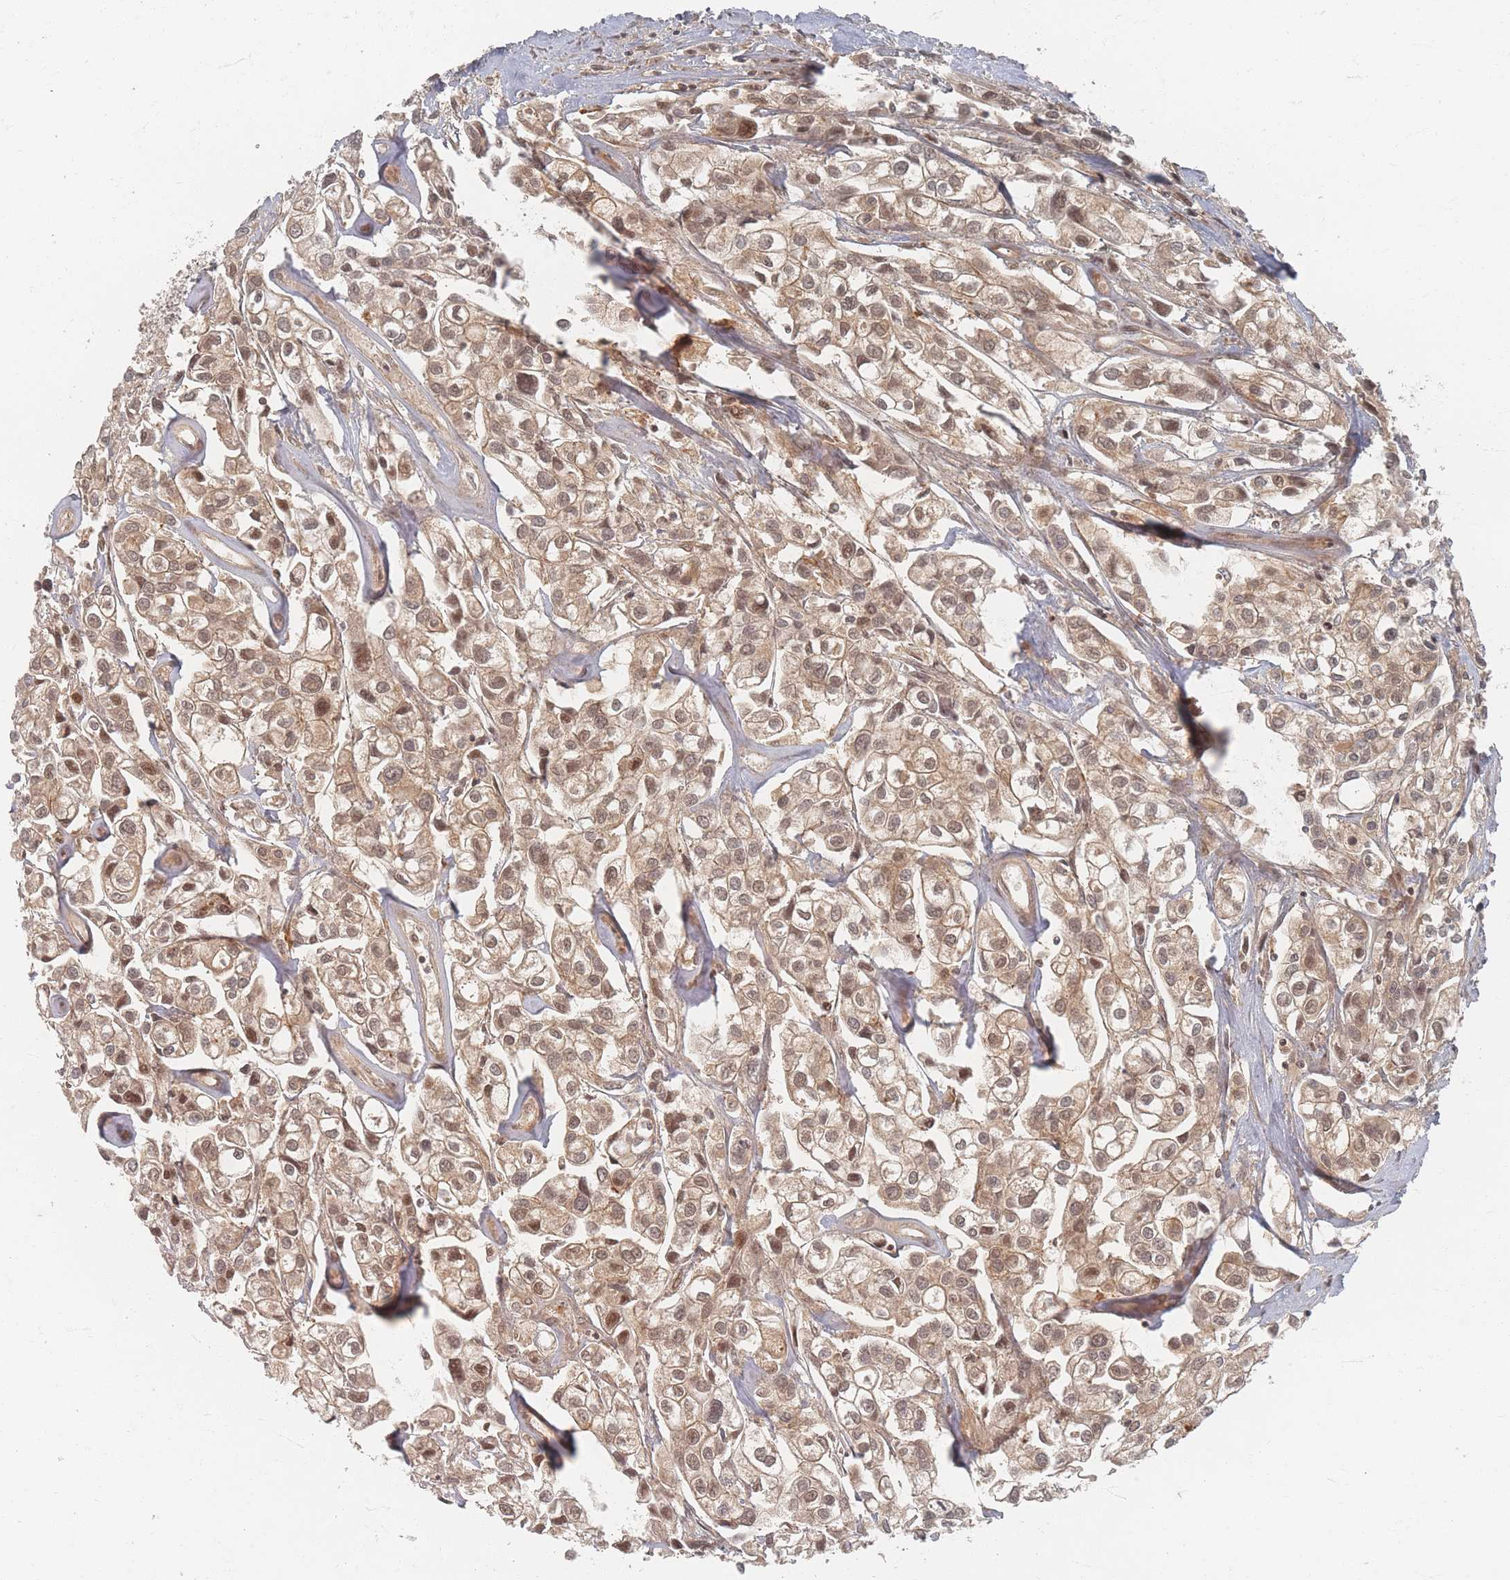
{"staining": {"intensity": "moderate", "quantity": ">75%", "location": "cytoplasmic/membranous,nuclear"}, "tissue": "urothelial cancer", "cell_type": "Tumor cells", "image_type": "cancer", "snomed": [{"axis": "morphology", "description": "Urothelial carcinoma, High grade"}, {"axis": "topography", "description": "Urinary bladder"}], "caption": "An image of urothelial carcinoma (high-grade) stained for a protein shows moderate cytoplasmic/membranous and nuclear brown staining in tumor cells.", "gene": "PSMD9", "patient": {"sex": "male", "age": 67}}